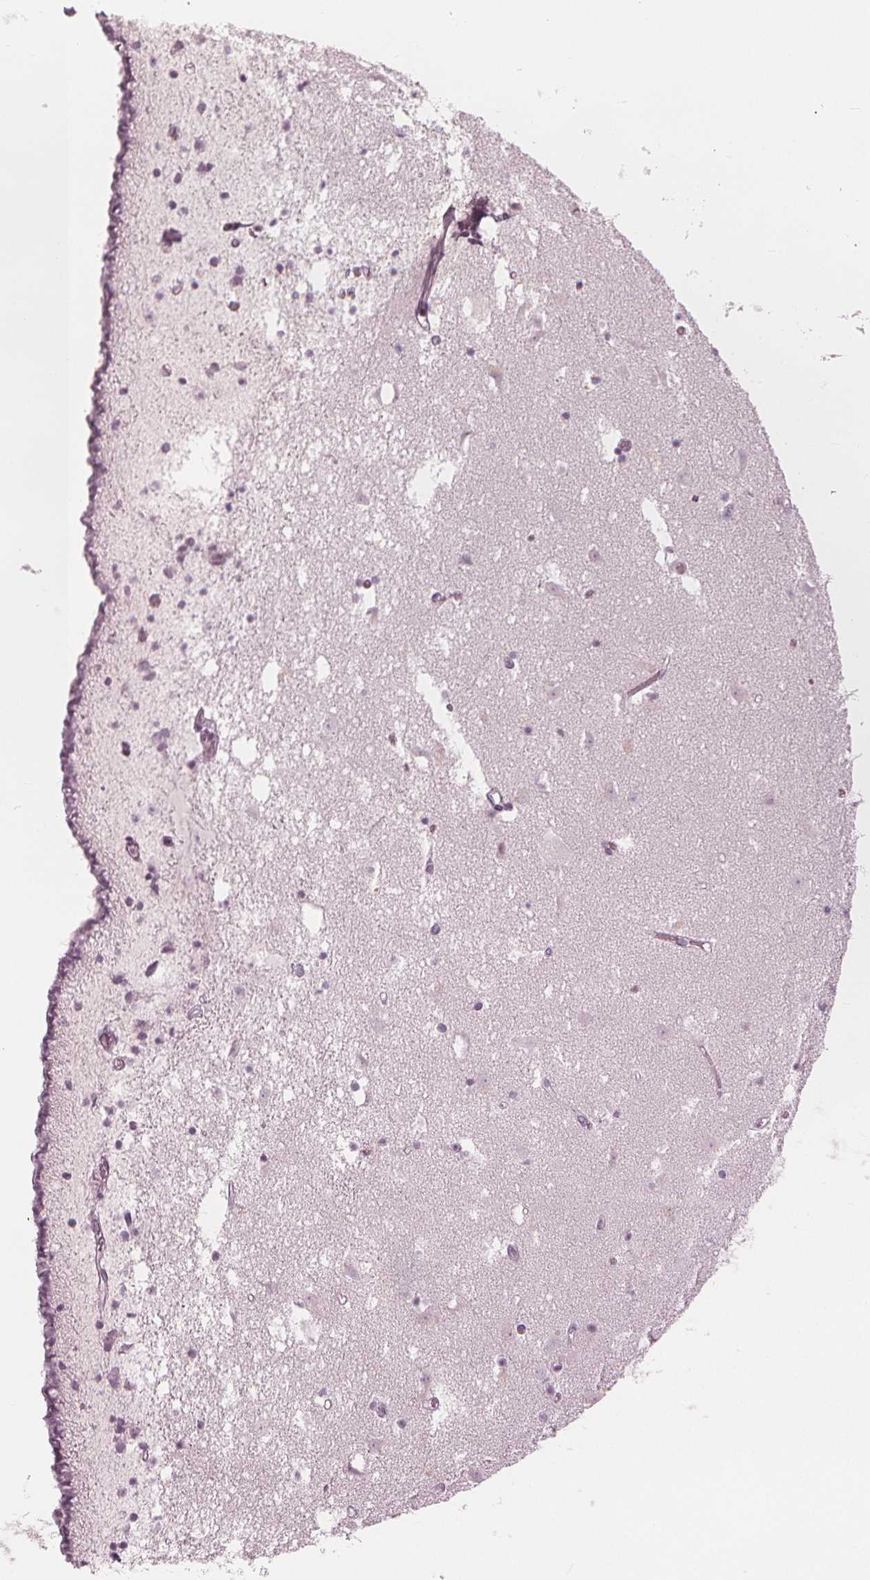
{"staining": {"intensity": "negative", "quantity": "none", "location": "none"}, "tissue": "caudate", "cell_type": "Glial cells", "image_type": "normal", "snomed": [{"axis": "morphology", "description": "Normal tissue, NOS"}, {"axis": "topography", "description": "Lateral ventricle wall"}], "caption": "Micrograph shows no protein positivity in glial cells of unremarkable caudate. (Stains: DAB (3,3'-diaminobenzidine) immunohistochemistry with hematoxylin counter stain, Microscopy: brightfield microscopy at high magnification).", "gene": "PAEP", "patient": {"sex": "female", "age": 42}}